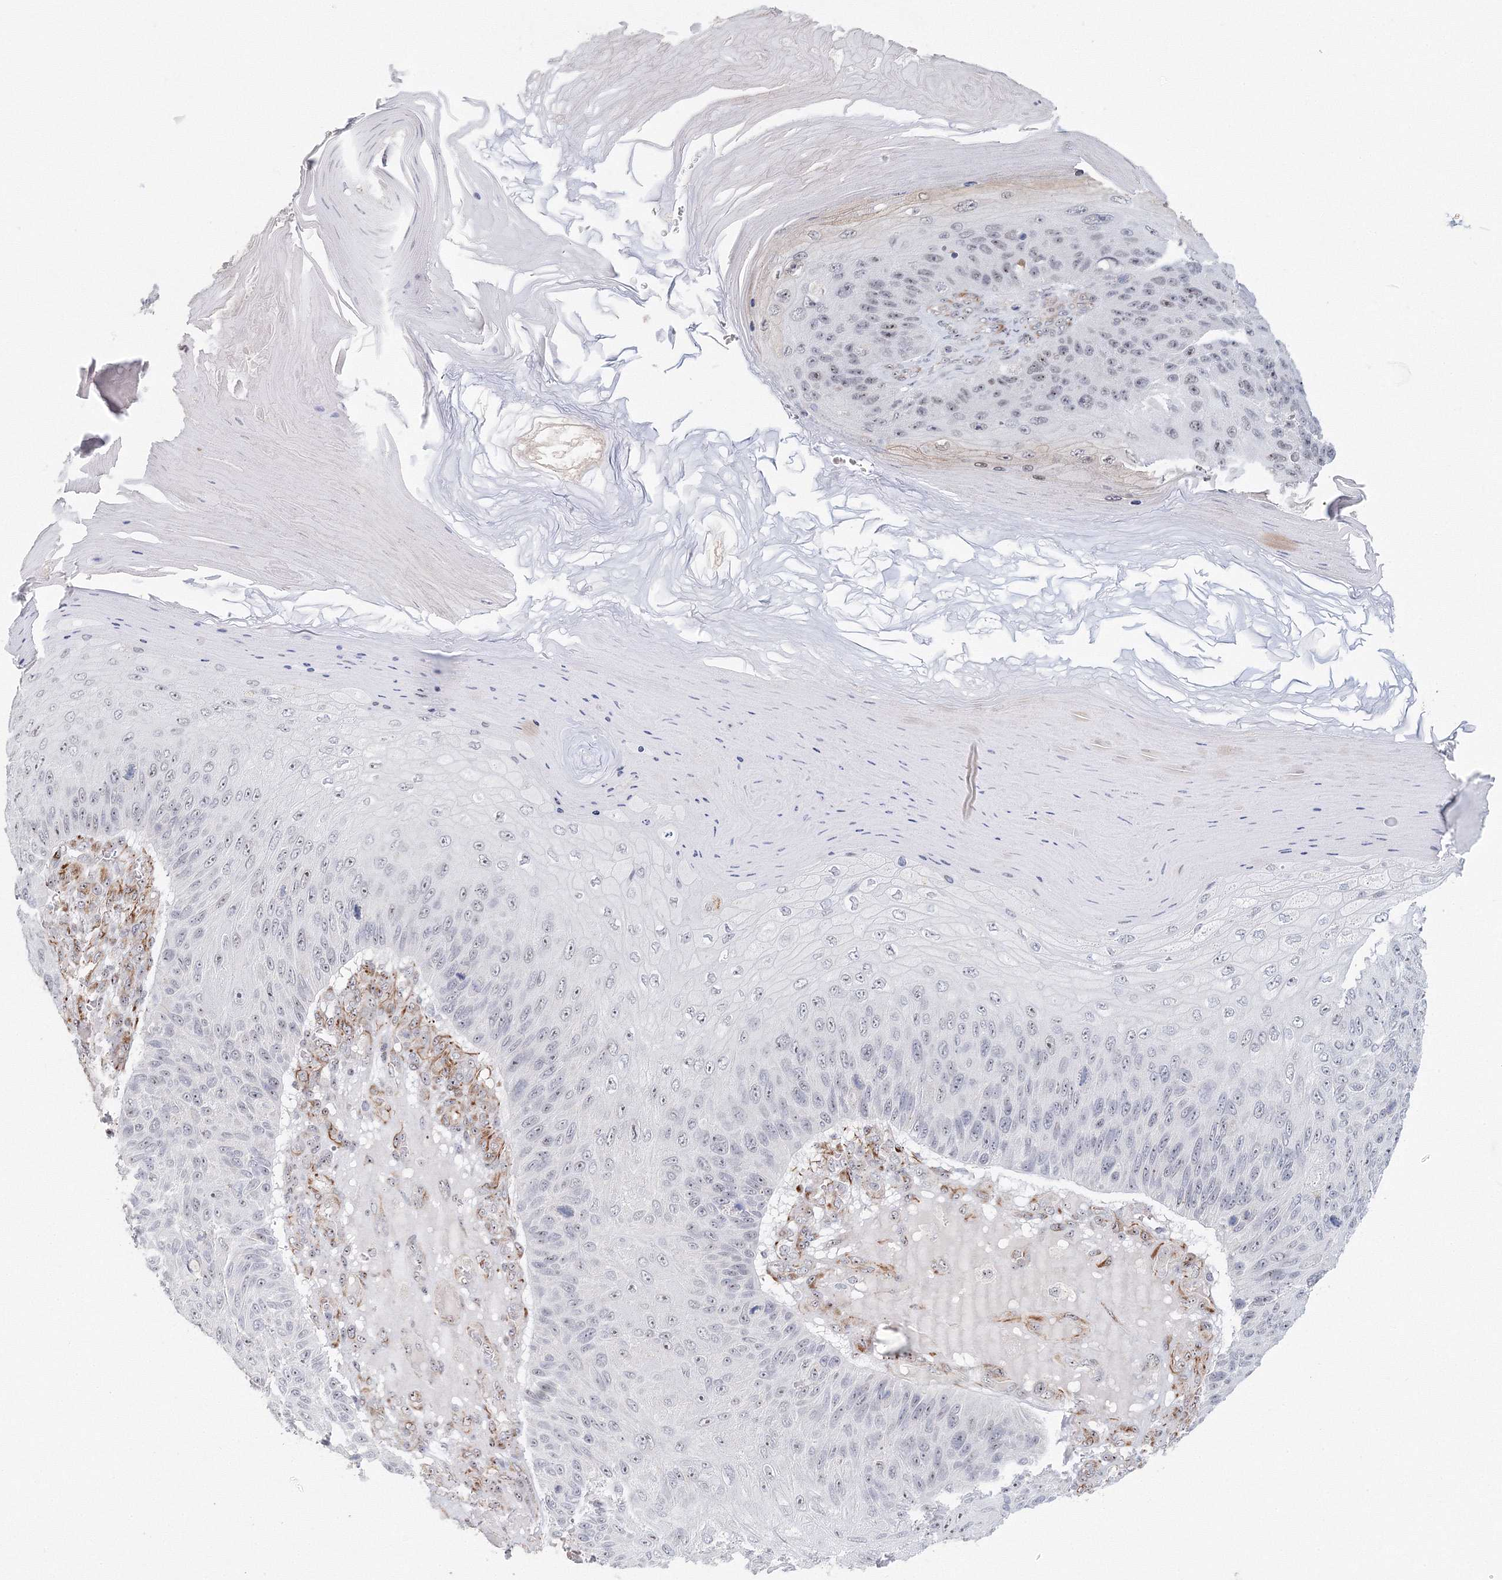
{"staining": {"intensity": "weak", "quantity": "<25%", "location": "nuclear"}, "tissue": "skin cancer", "cell_type": "Tumor cells", "image_type": "cancer", "snomed": [{"axis": "morphology", "description": "Squamous cell carcinoma, NOS"}, {"axis": "topography", "description": "Skin"}], "caption": "Tumor cells show no significant expression in skin cancer. The staining was performed using DAB to visualize the protein expression in brown, while the nuclei were stained in blue with hematoxylin (Magnification: 20x).", "gene": "SIRT7", "patient": {"sex": "female", "age": 88}}